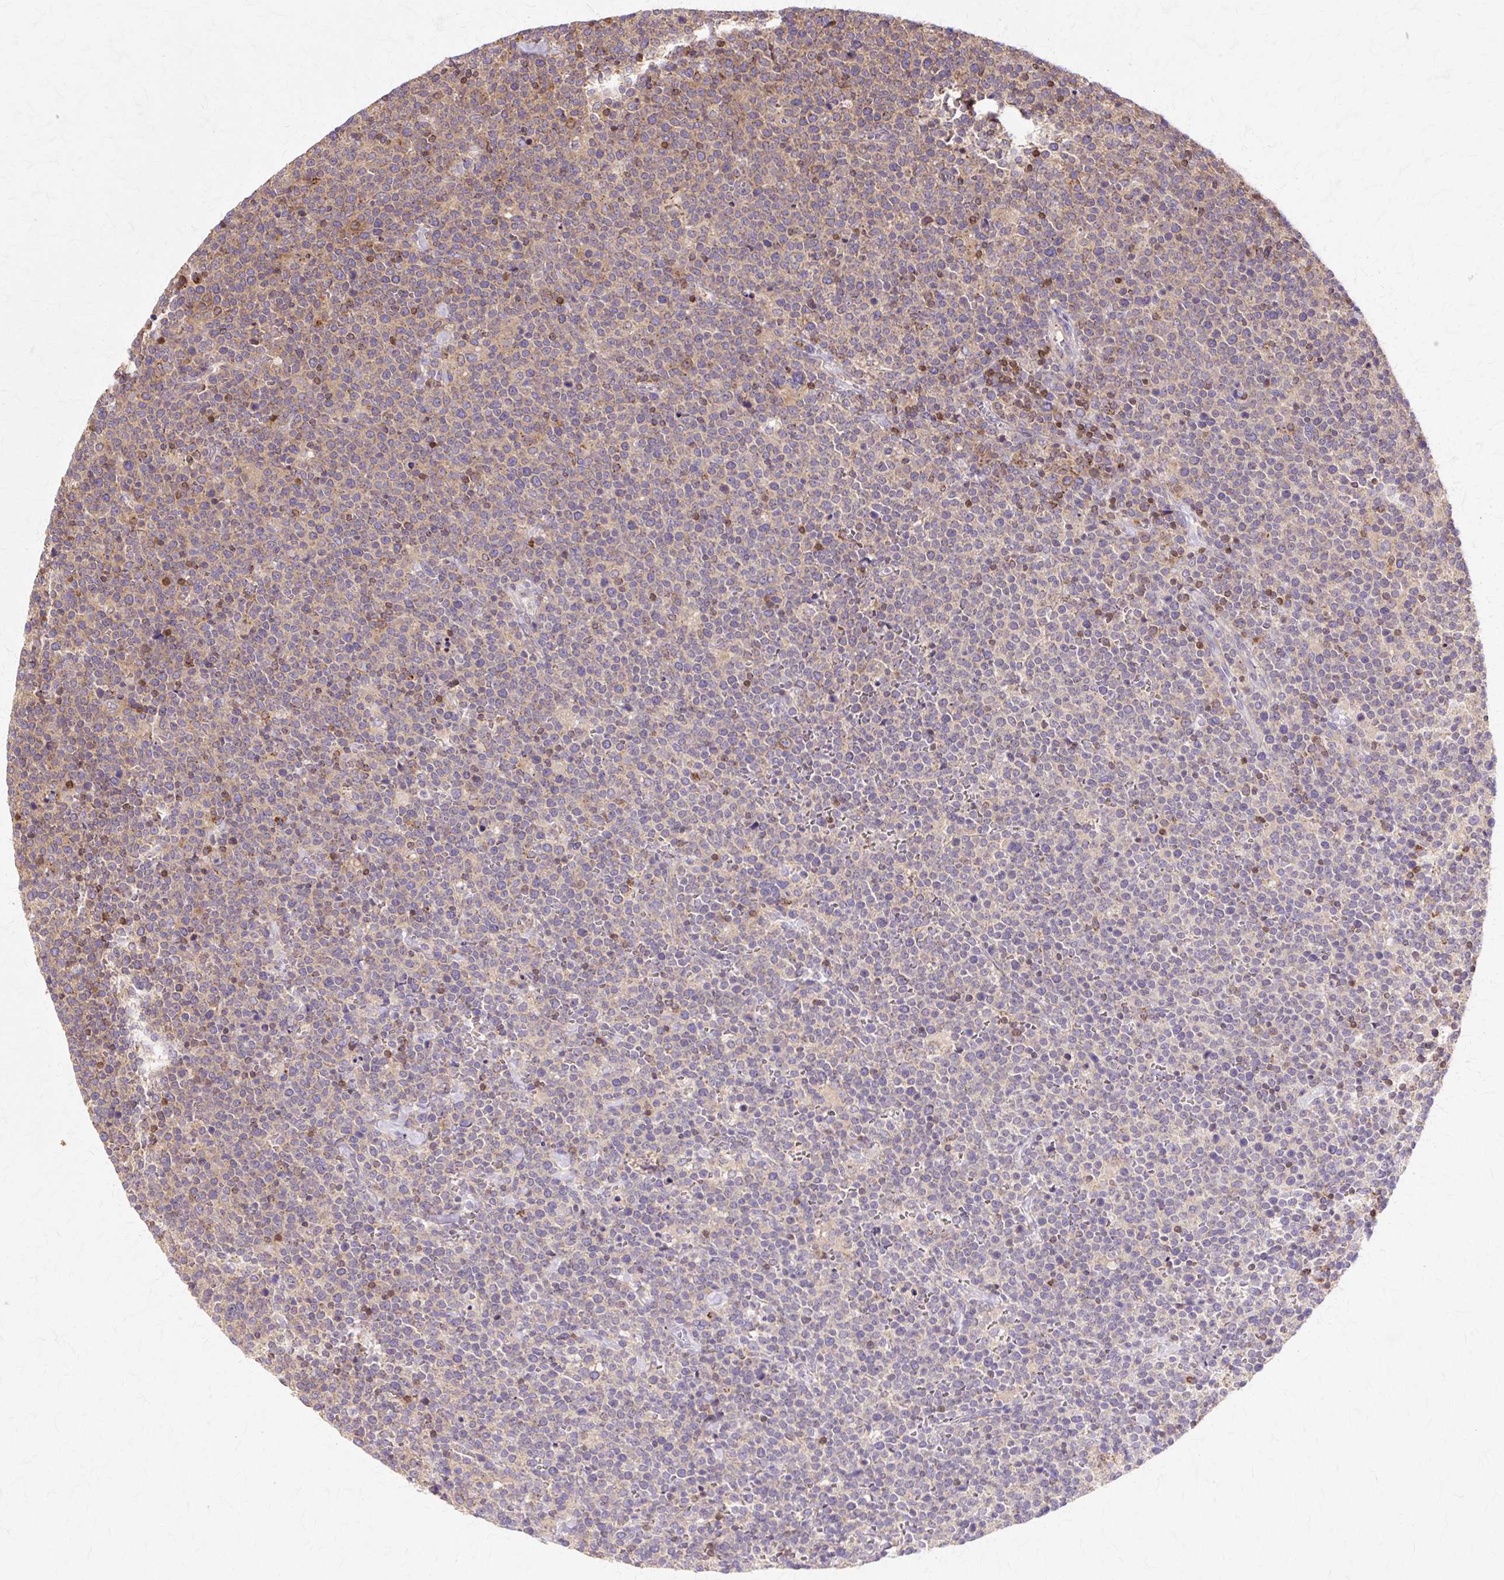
{"staining": {"intensity": "weak", "quantity": "<25%", "location": "cytoplasmic/membranous"}, "tissue": "lymphoma", "cell_type": "Tumor cells", "image_type": "cancer", "snomed": [{"axis": "morphology", "description": "Malignant lymphoma, non-Hodgkin's type, High grade"}, {"axis": "topography", "description": "Lymph node"}], "caption": "Protein analysis of lymphoma exhibits no significant positivity in tumor cells.", "gene": "COPB1", "patient": {"sex": "male", "age": 61}}